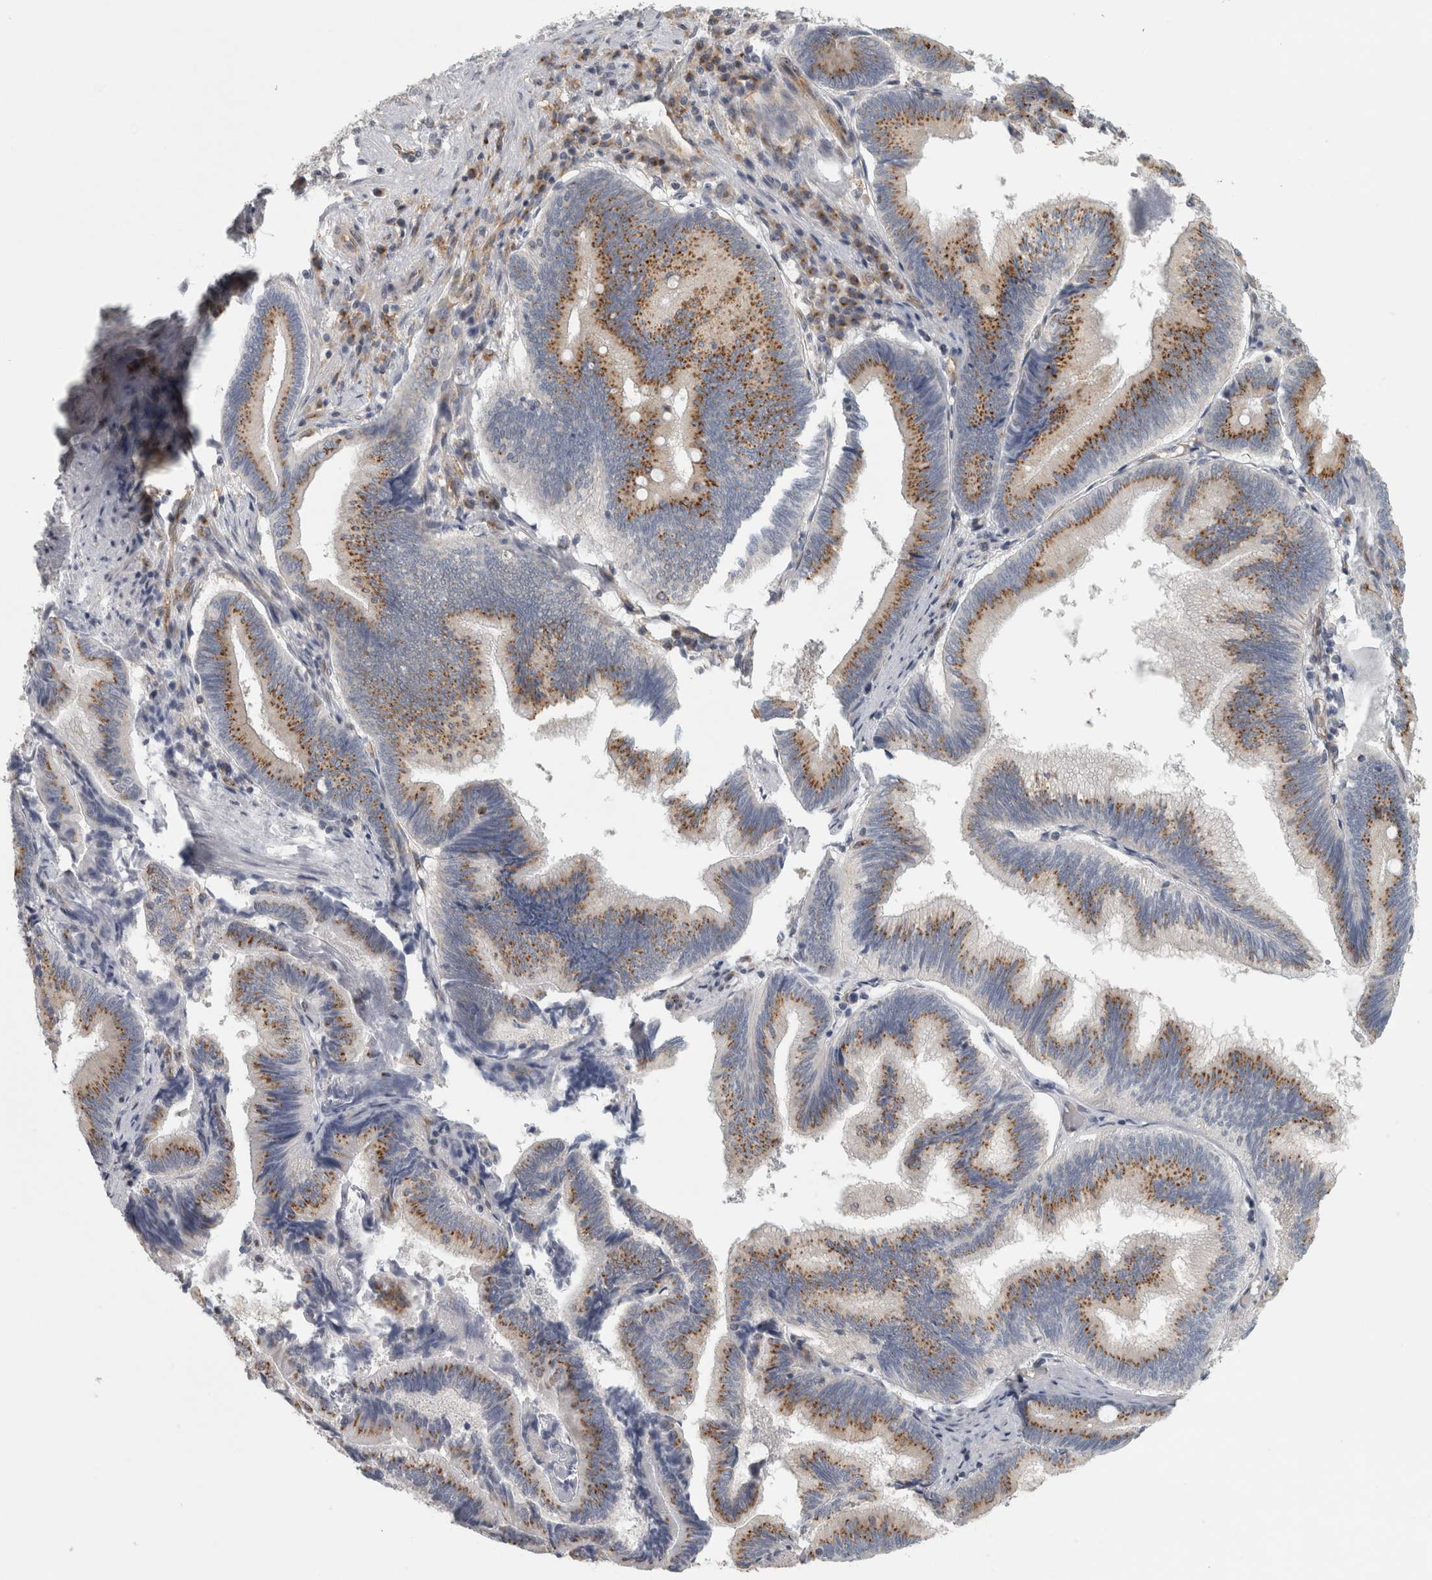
{"staining": {"intensity": "moderate", "quantity": ">75%", "location": "cytoplasmic/membranous"}, "tissue": "pancreatic cancer", "cell_type": "Tumor cells", "image_type": "cancer", "snomed": [{"axis": "morphology", "description": "Adenocarcinoma, NOS"}, {"axis": "topography", "description": "Pancreas"}], "caption": "Pancreatic adenocarcinoma stained with a protein marker demonstrates moderate staining in tumor cells.", "gene": "PEX6", "patient": {"sex": "male", "age": 82}}